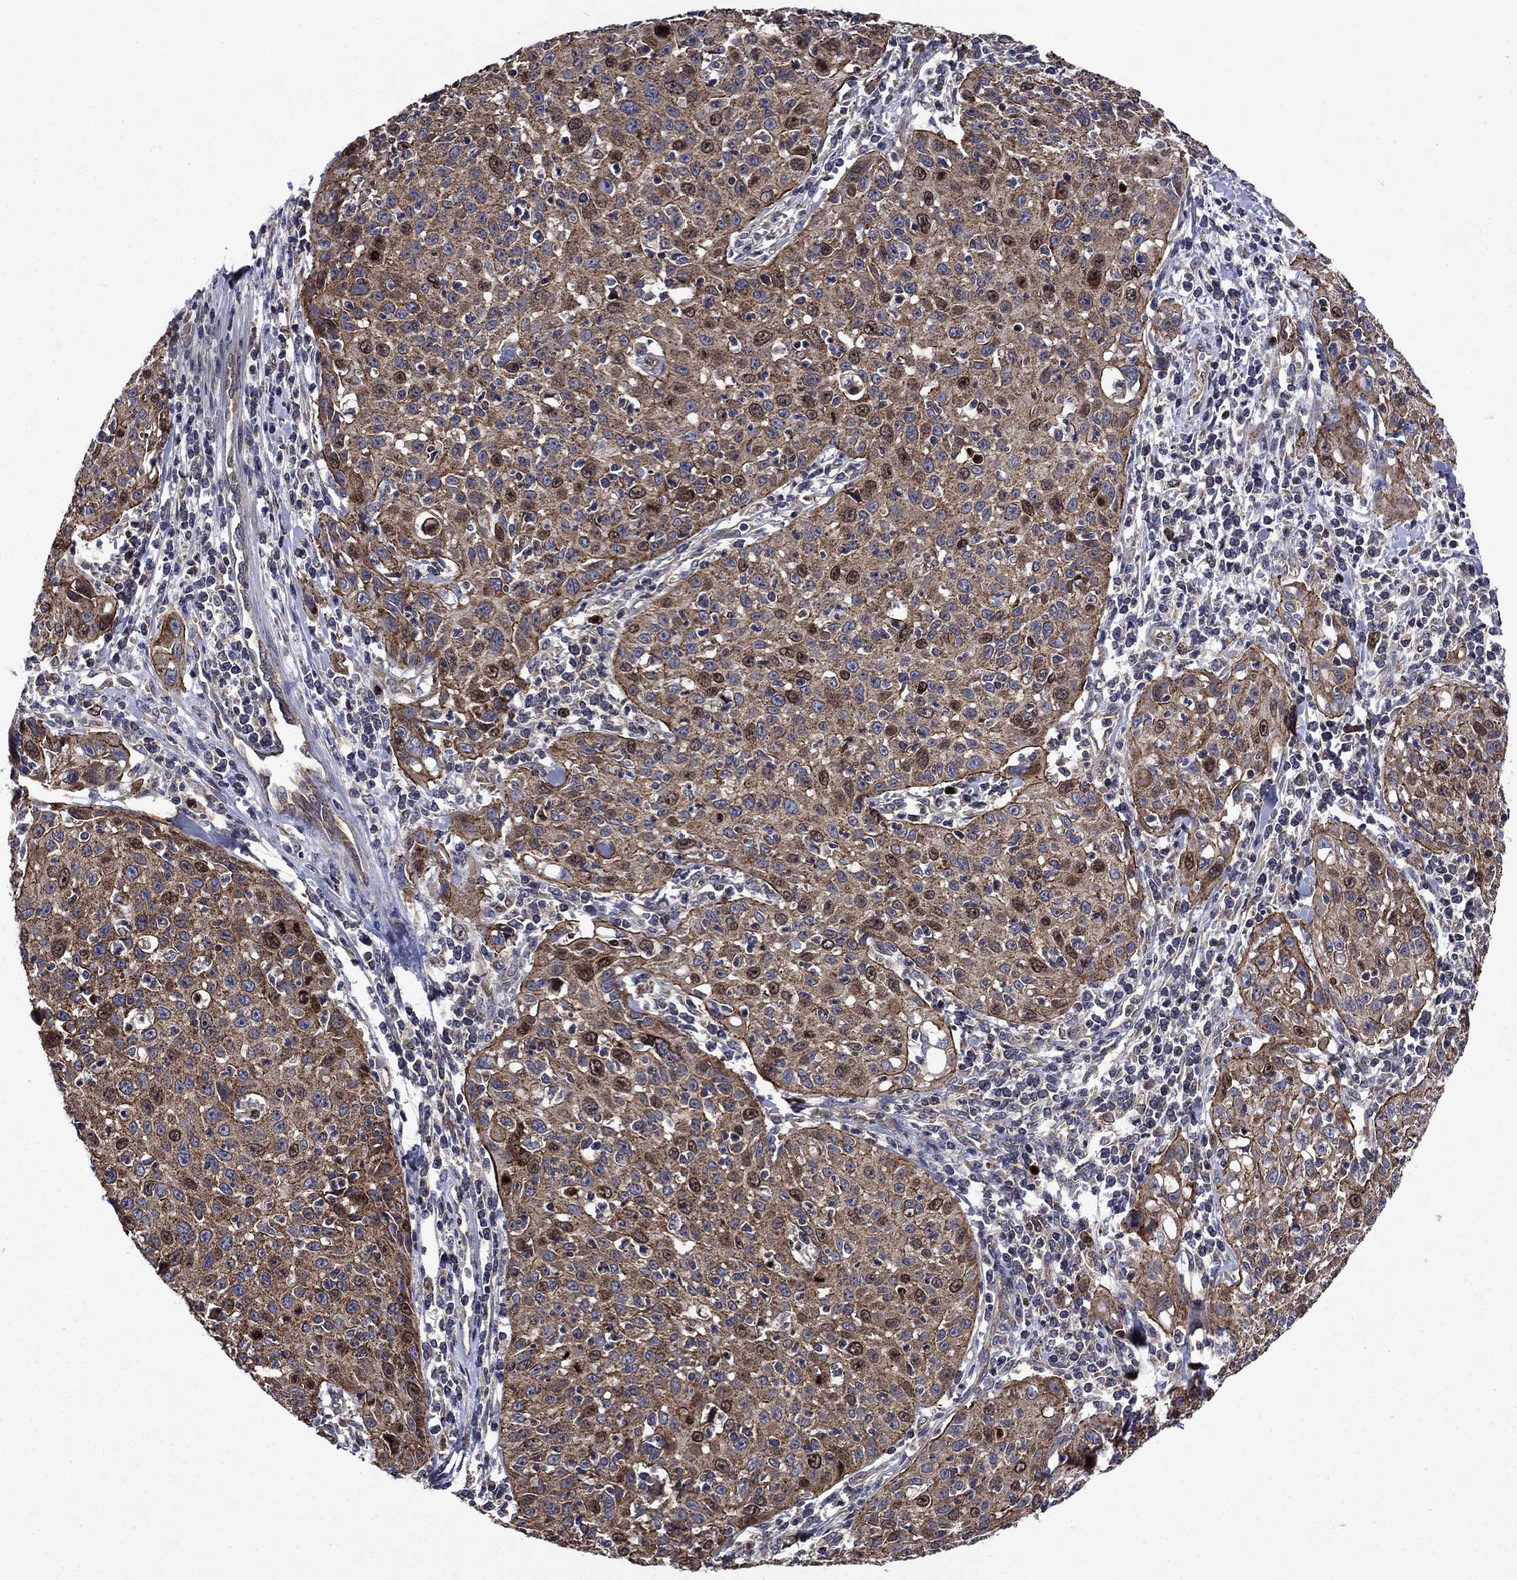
{"staining": {"intensity": "moderate", "quantity": "25%-75%", "location": "cytoplasmic/membranous,nuclear"}, "tissue": "cervical cancer", "cell_type": "Tumor cells", "image_type": "cancer", "snomed": [{"axis": "morphology", "description": "Squamous cell carcinoma, NOS"}, {"axis": "topography", "description": "Cervix"}], "caption": "Protein staining by IHC exhibits moderate cytoplasmic/membranous and nuclear expression in about 25%-75% of tumor cells in squamous cell carcinoma (cervical).", "gene": "KIF22", "patient": {"sex": "female", "age": 26}}